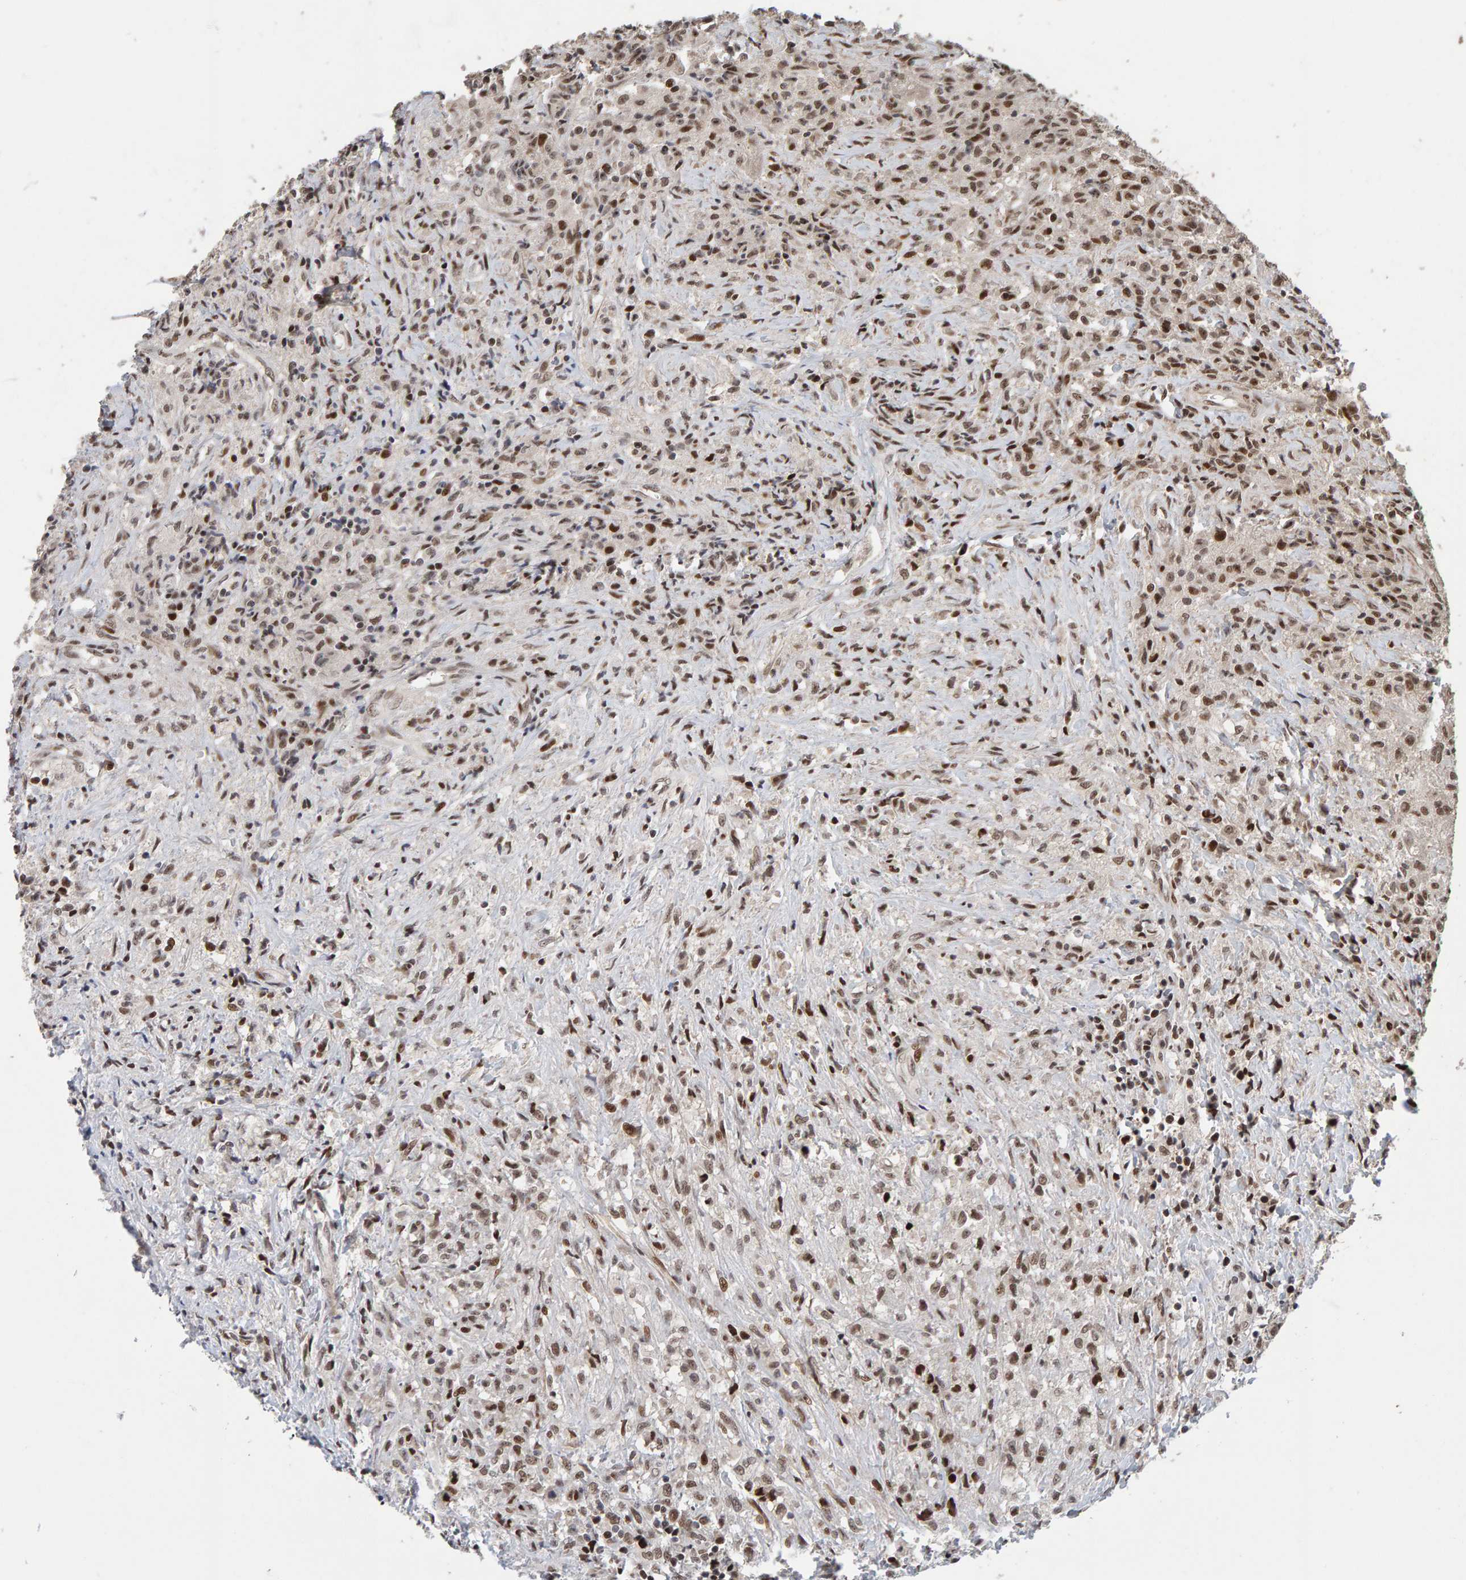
{"staining": {"intensity": "moderate", "quantity": ">75%", "location": "nuclear"}, "tissue": "testis cancer", "cell_type": "Tumor cells", "image_type": "cancer", "snomed": [{"axis": "morphology", "description": "Carcinoma, Embryonal, NOS"}, {"axis": "topography", "description": "Testis"}], "caption": "About >75% of tumor cells in testis cancer (embryonal carcinoma) demonstrate moderate nuclear protein expression as visualized by brown immunohistochemical staining.", "gene": "CHD4", "patient": {"sex": "male", "age": 2}}